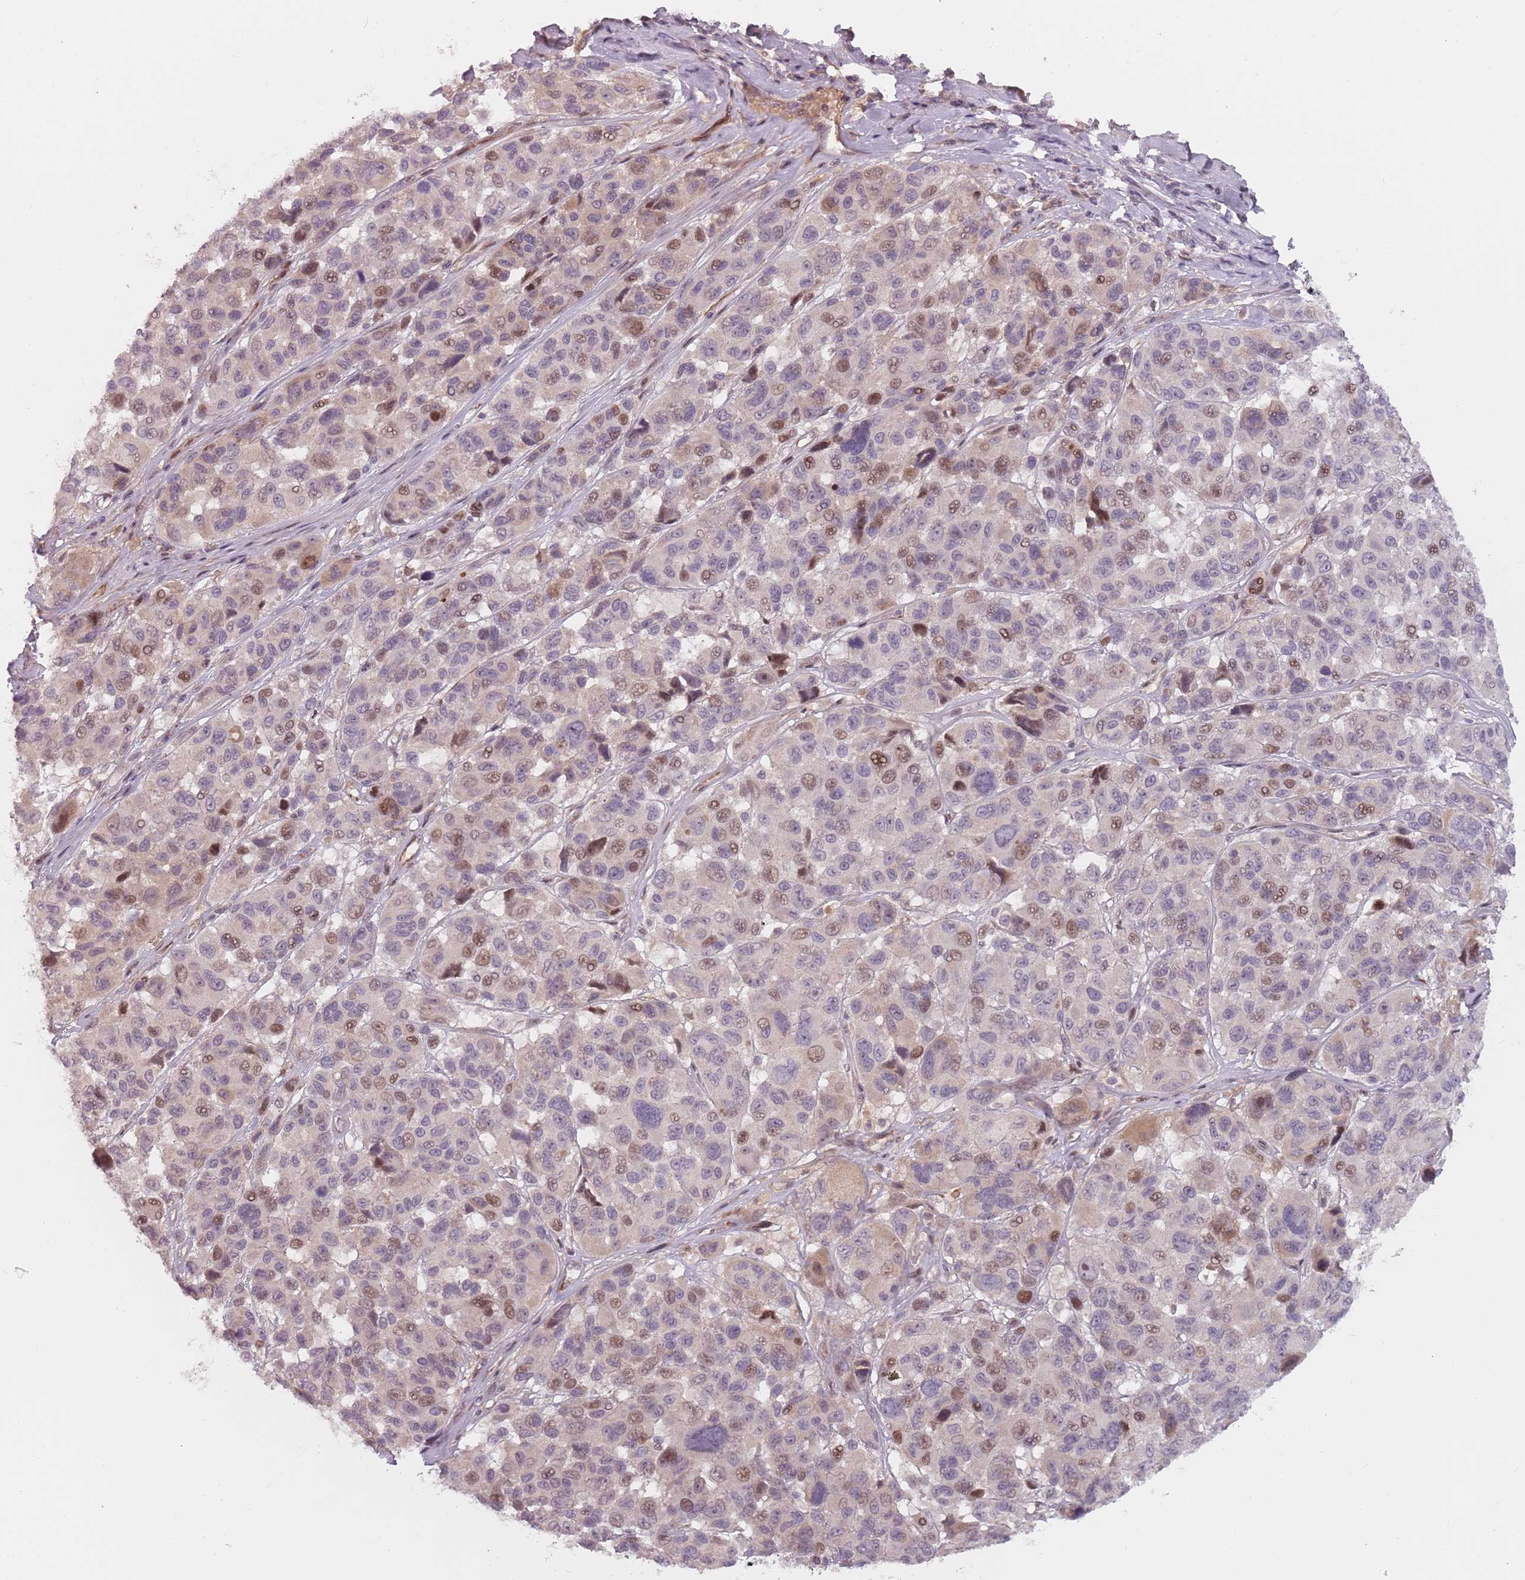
{"staining": {"intensity": "moderate", "quantity": "<25%", "location": "nuclear"}, "tissue": "melanoma", "cell_type": "Tumor cells", "image_type": "cancer", "snomed": [{"axis": "morphology", "description": "Malignant melanoma, NOS"}, {"axis": "topography", "description": "Skin"}], "caption": "A brown stain highlights moderate nuclear staining of a protein in melanoma tumor cells.", "gene": "RPS6KA2", "patient": {"sex": "female", "age": 66}}